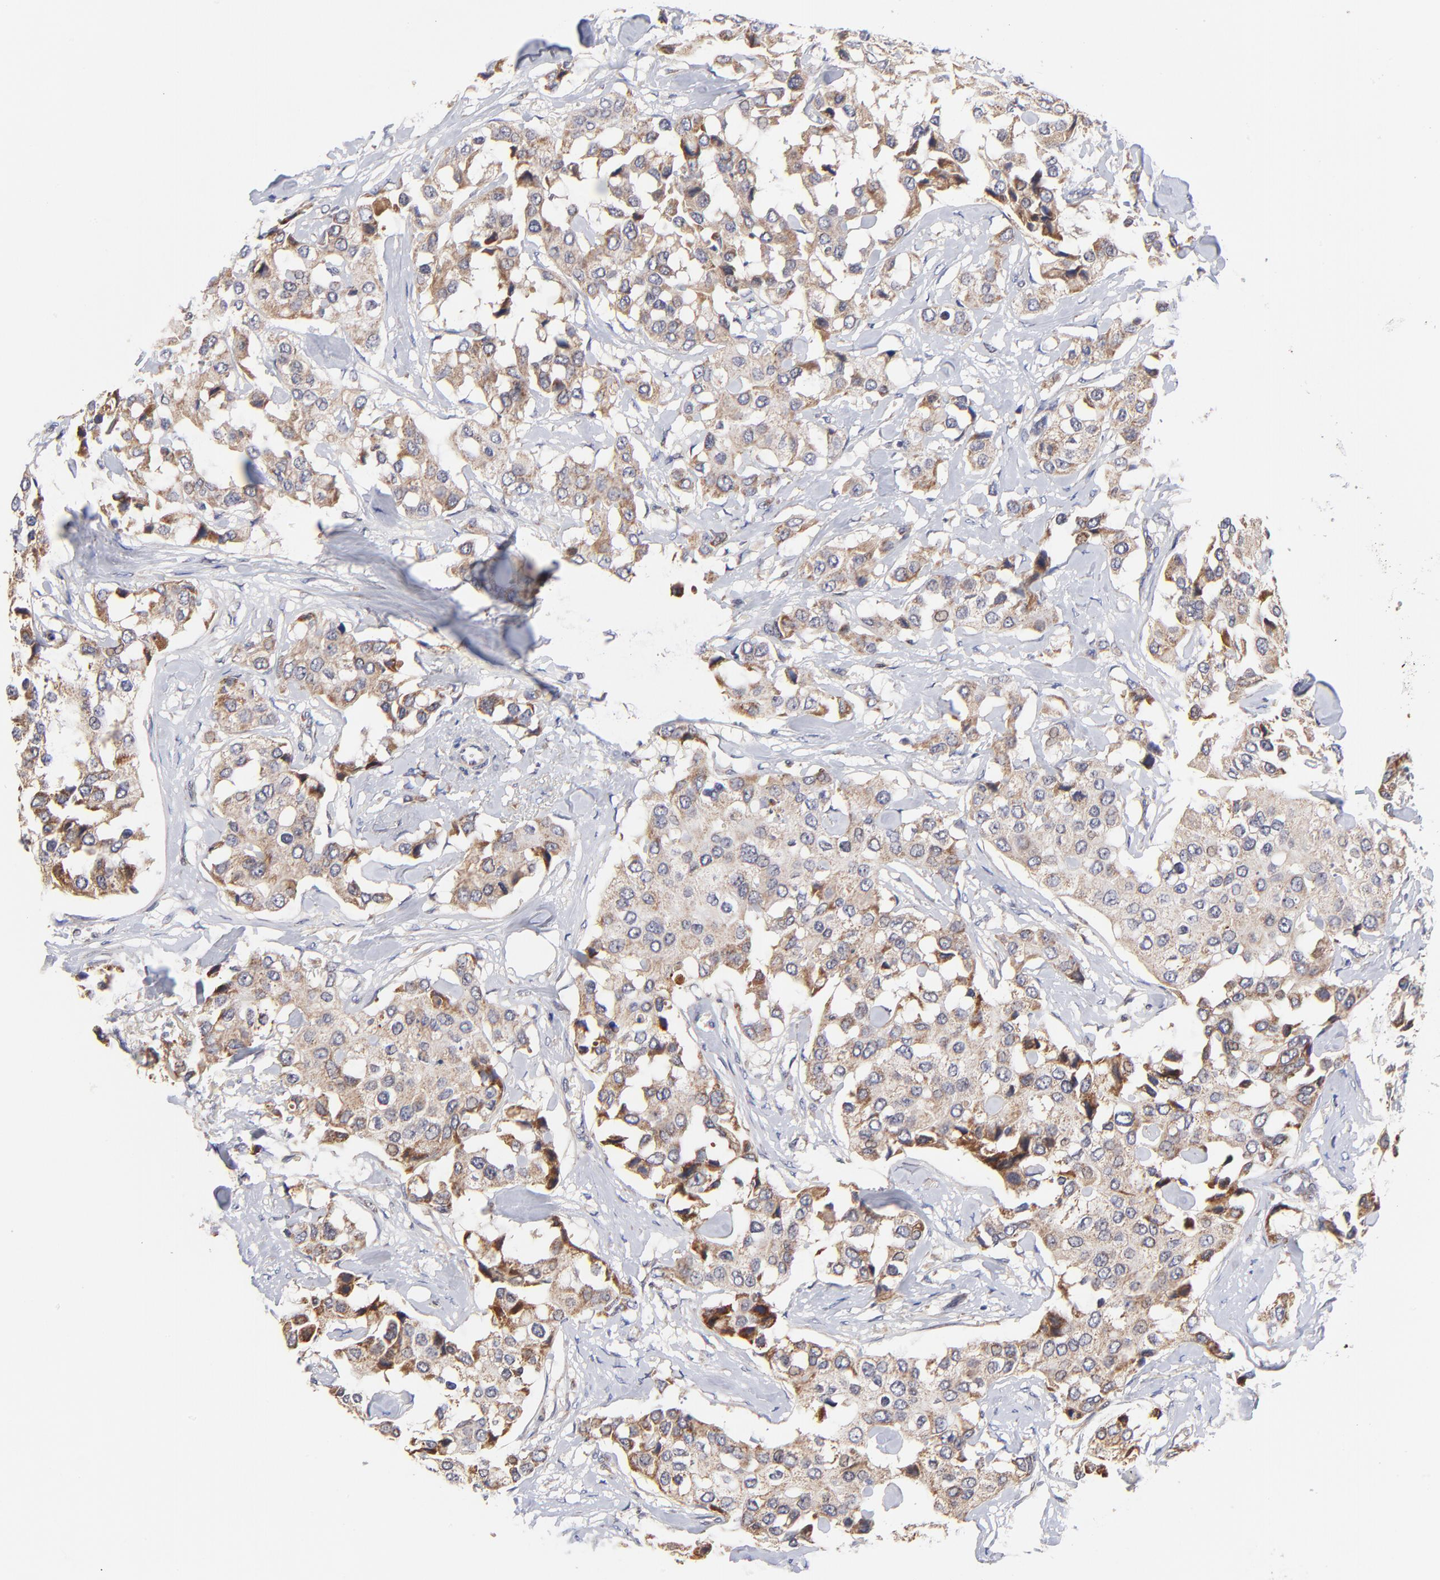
{"staining": {"intensity": "moderate", "quantity": ">75%", "location": "cytoplasmic/membranous"}, "tissue": "breast cancer", "cell_type": "Tumor cells", "image_type": "cancer", "snomed": [{"axis": "morphology", "description": "Duct carcinoma"}, {"axis": "topography", "description": "Breast"}], "caption": "An immunohistochemistry (IHC) micrograph of tumor tissue is shown. Protein staining in brown shows moderate cytoplasmic/membranous positivity in breast cancer within tumor cells.", "gene": "FBXL12", "patient": {"sex": "female", "age": 80}}